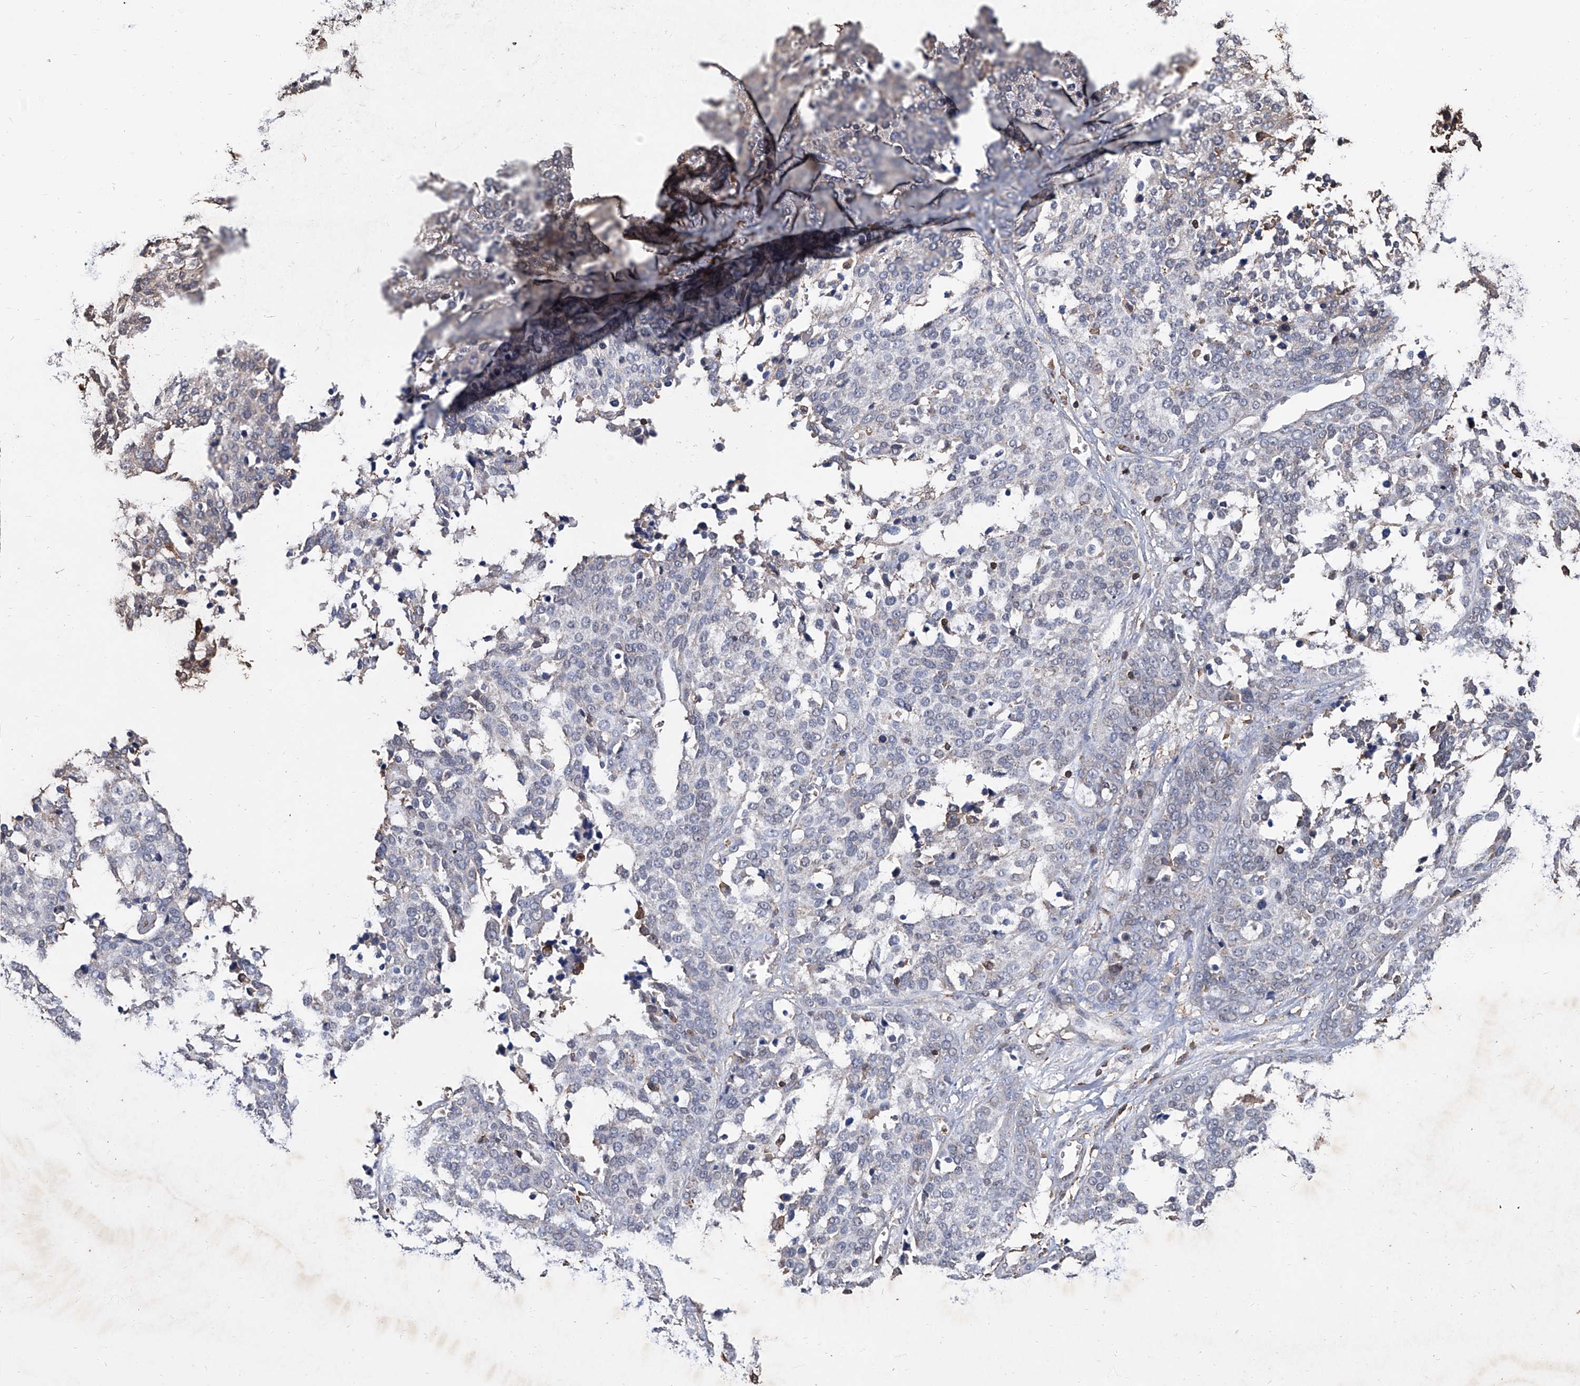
{"staining": {"intensity": "negative", "quantity": "none", "location": "none"}, "tissue": "ovarian cancer", "cell_type": "Tumor cells", "image_type": "cancer", "snomed": [{"axis": "morphology", "description": "Cystadenocarcinoma, serous, NOS"}, {"axis": "topography", "description": "Ovary"}], "caption": "High magnification brightfield microscopy of ovarian serous cystadenocarcinoma stained with DAB (brown) and counterstained with hematoxylin (blue): tumor cells show no significant expression.", "gene": "GPT", "patient": {"sex": "female", "age": 44}}